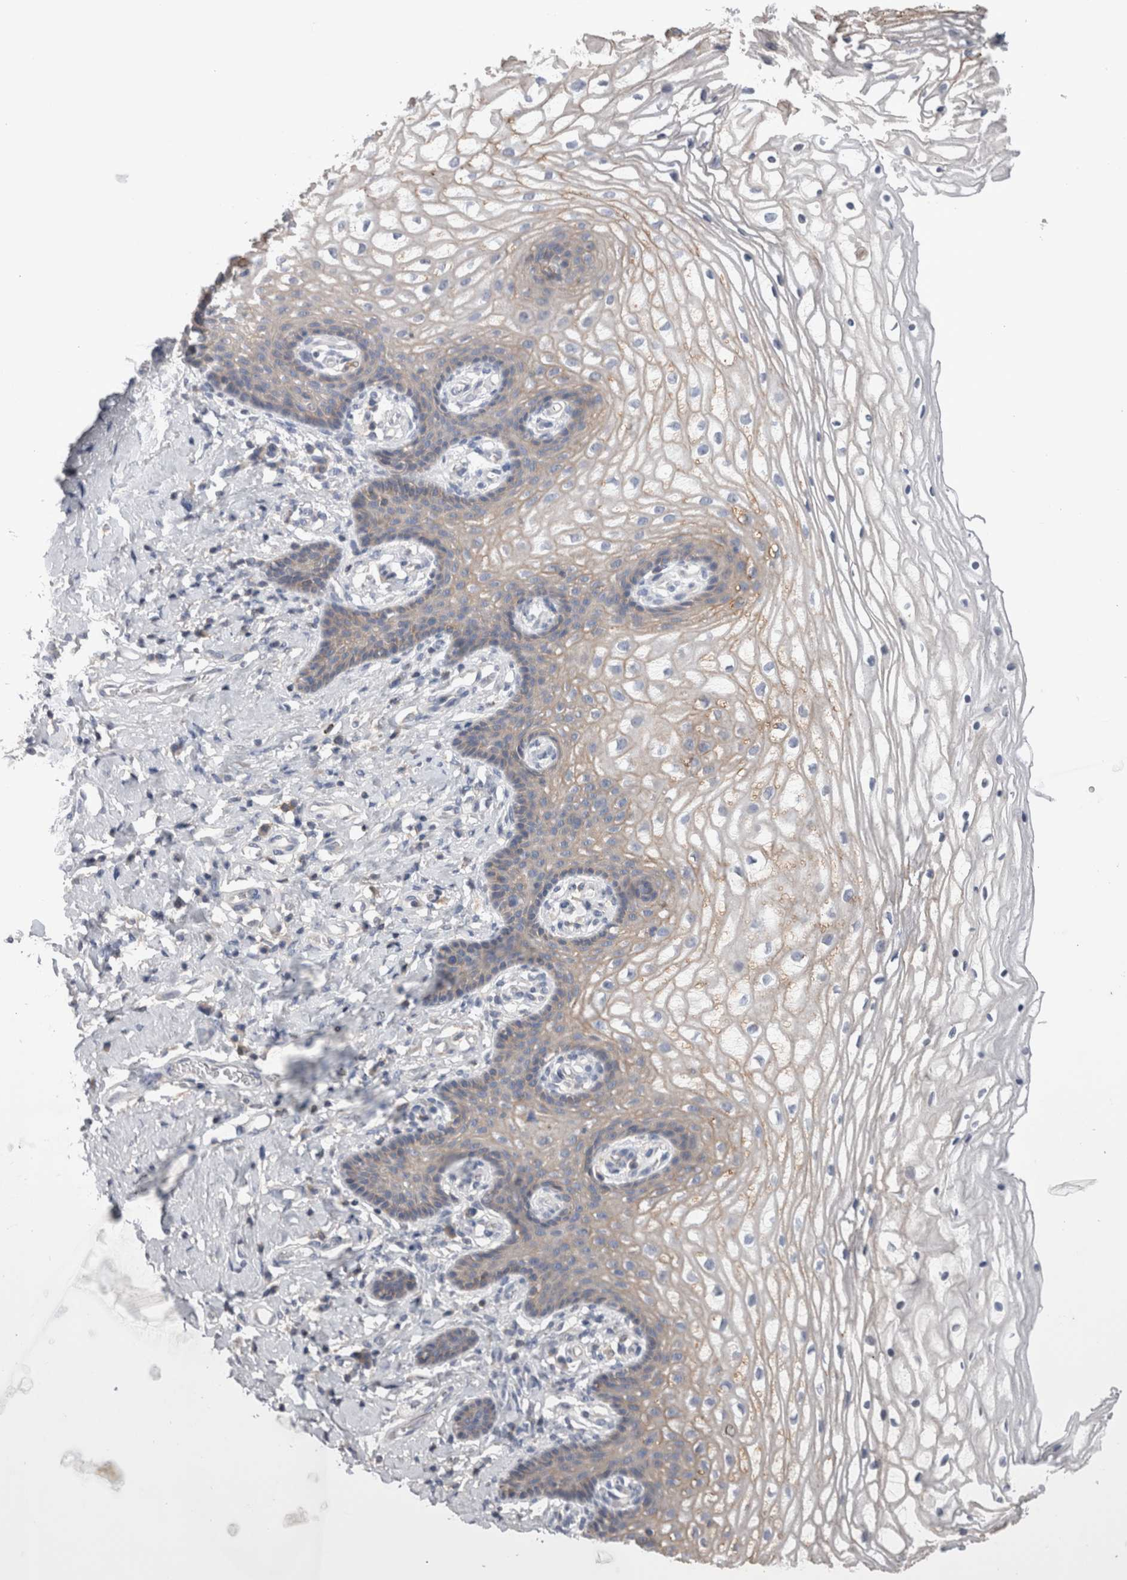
{"staining": {"intensity": "weak", "quantity": "<25%", "location": "cytoplasmic/membranous"}, "tissue": "vagina", "cell_type": "Squamous epithelial cells", "image_type": "normal", "snomed": [{"axis": "morphology", "description": "Normal tissue, NOS"}, {"axis": "topography", "description": "Vagina"}], "caption": "IHC histopathology image of benign vagina stained for a protein (brown), which reveals no staining in squamous epithelial cells.", "gene": "DCTN6", "patient": {"sex": "female", "age": 60}}